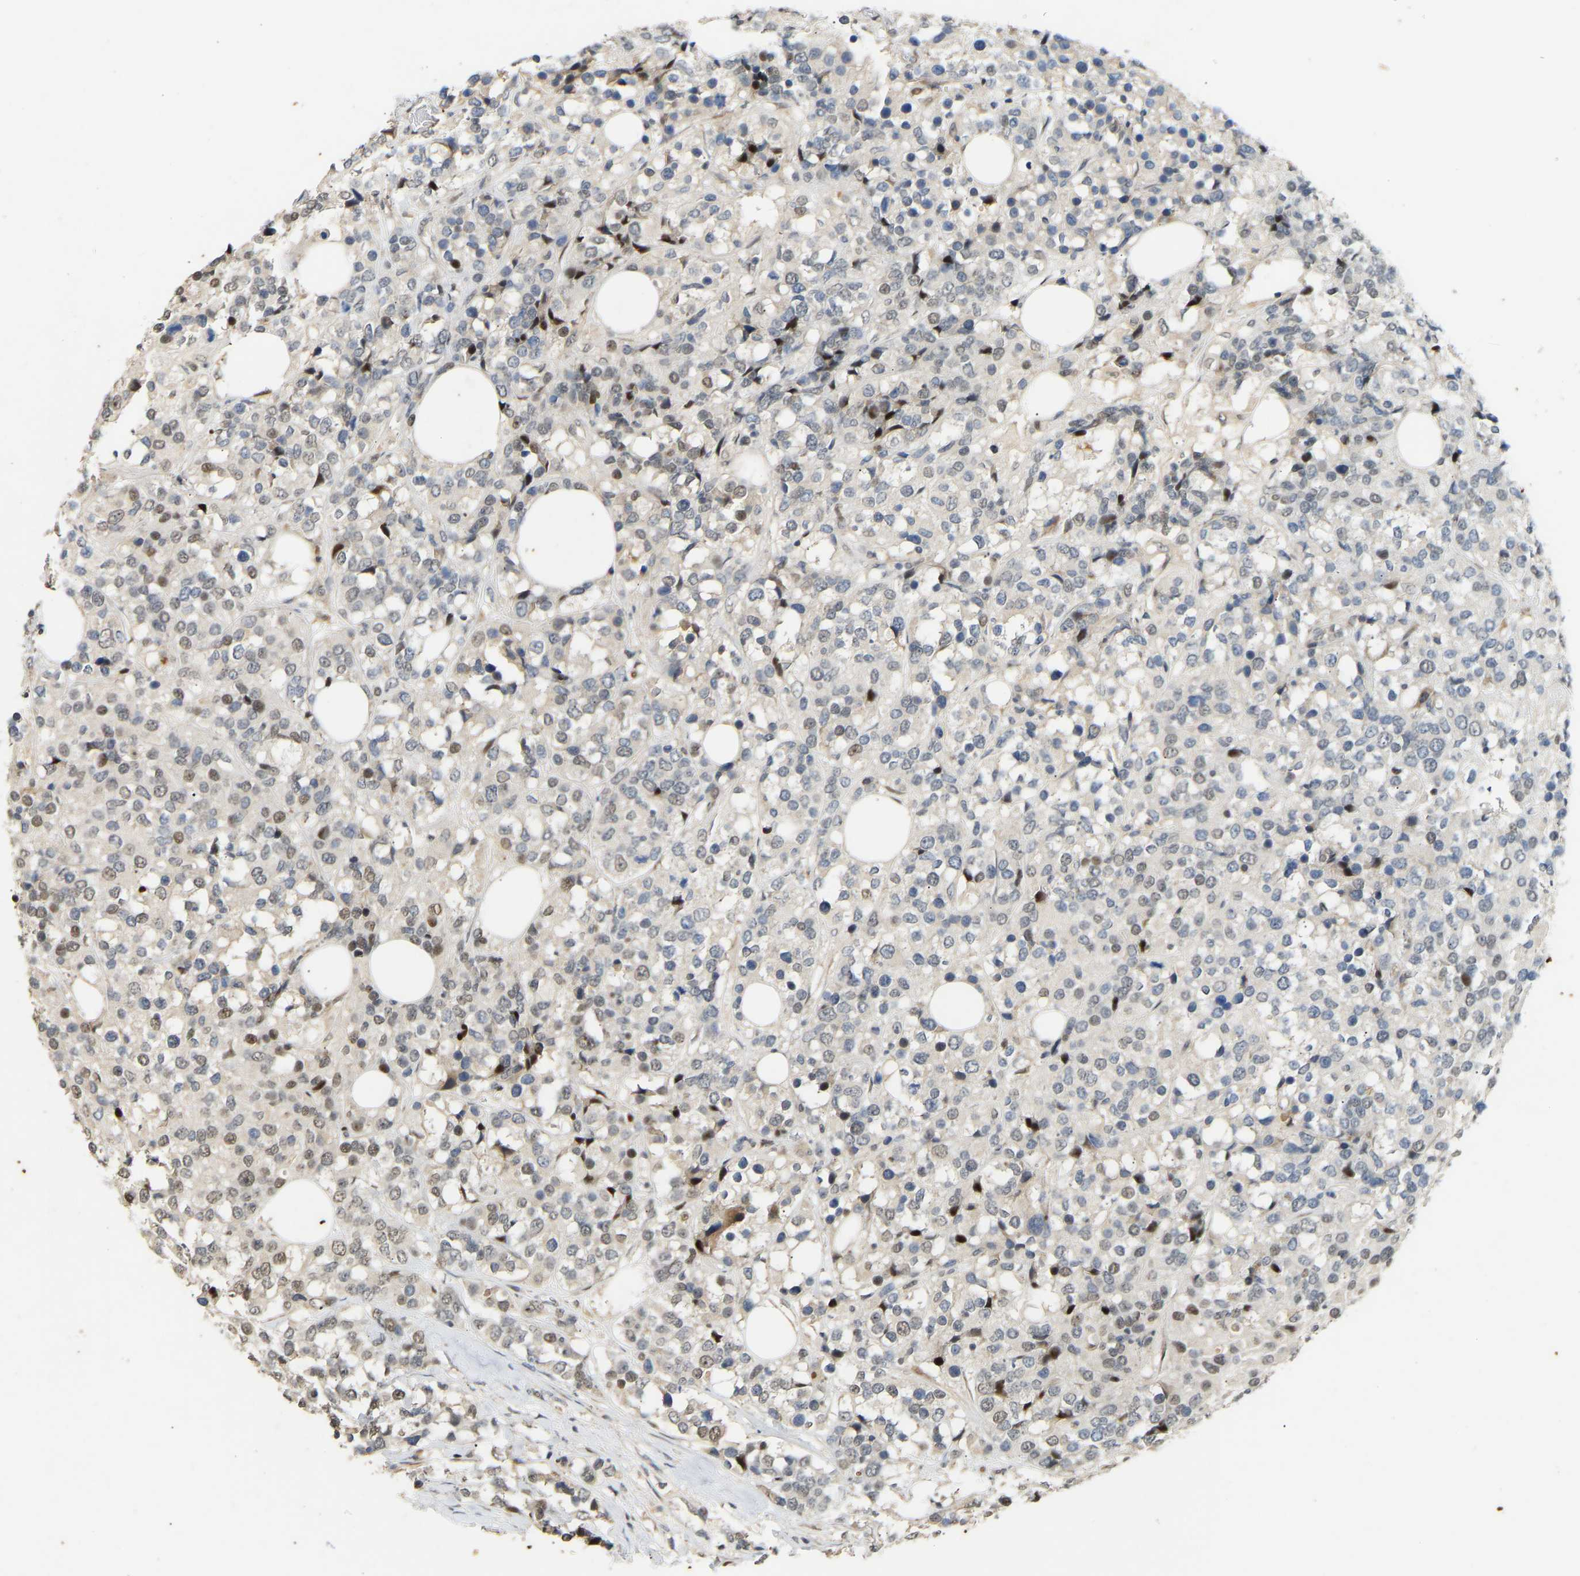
{"staining": {"intensity": "negative", "quantity": "none", "location": "none"}, "tissue": "breast cancer", "cell_type": "Tumor cells", "image_type": "cancer", "snomed": [{"axis": "morphology", "description": "Lobular carcinoma"}, {"axis": "topography", "description": "Breast"}], "caption": "Breast cancer (lobular carcinoma) was stained to show a protein in brown. There is no significant positivity in tumor cells.", "gene": "PTPN4", "patient": {"sex": "female", "age": 59}}